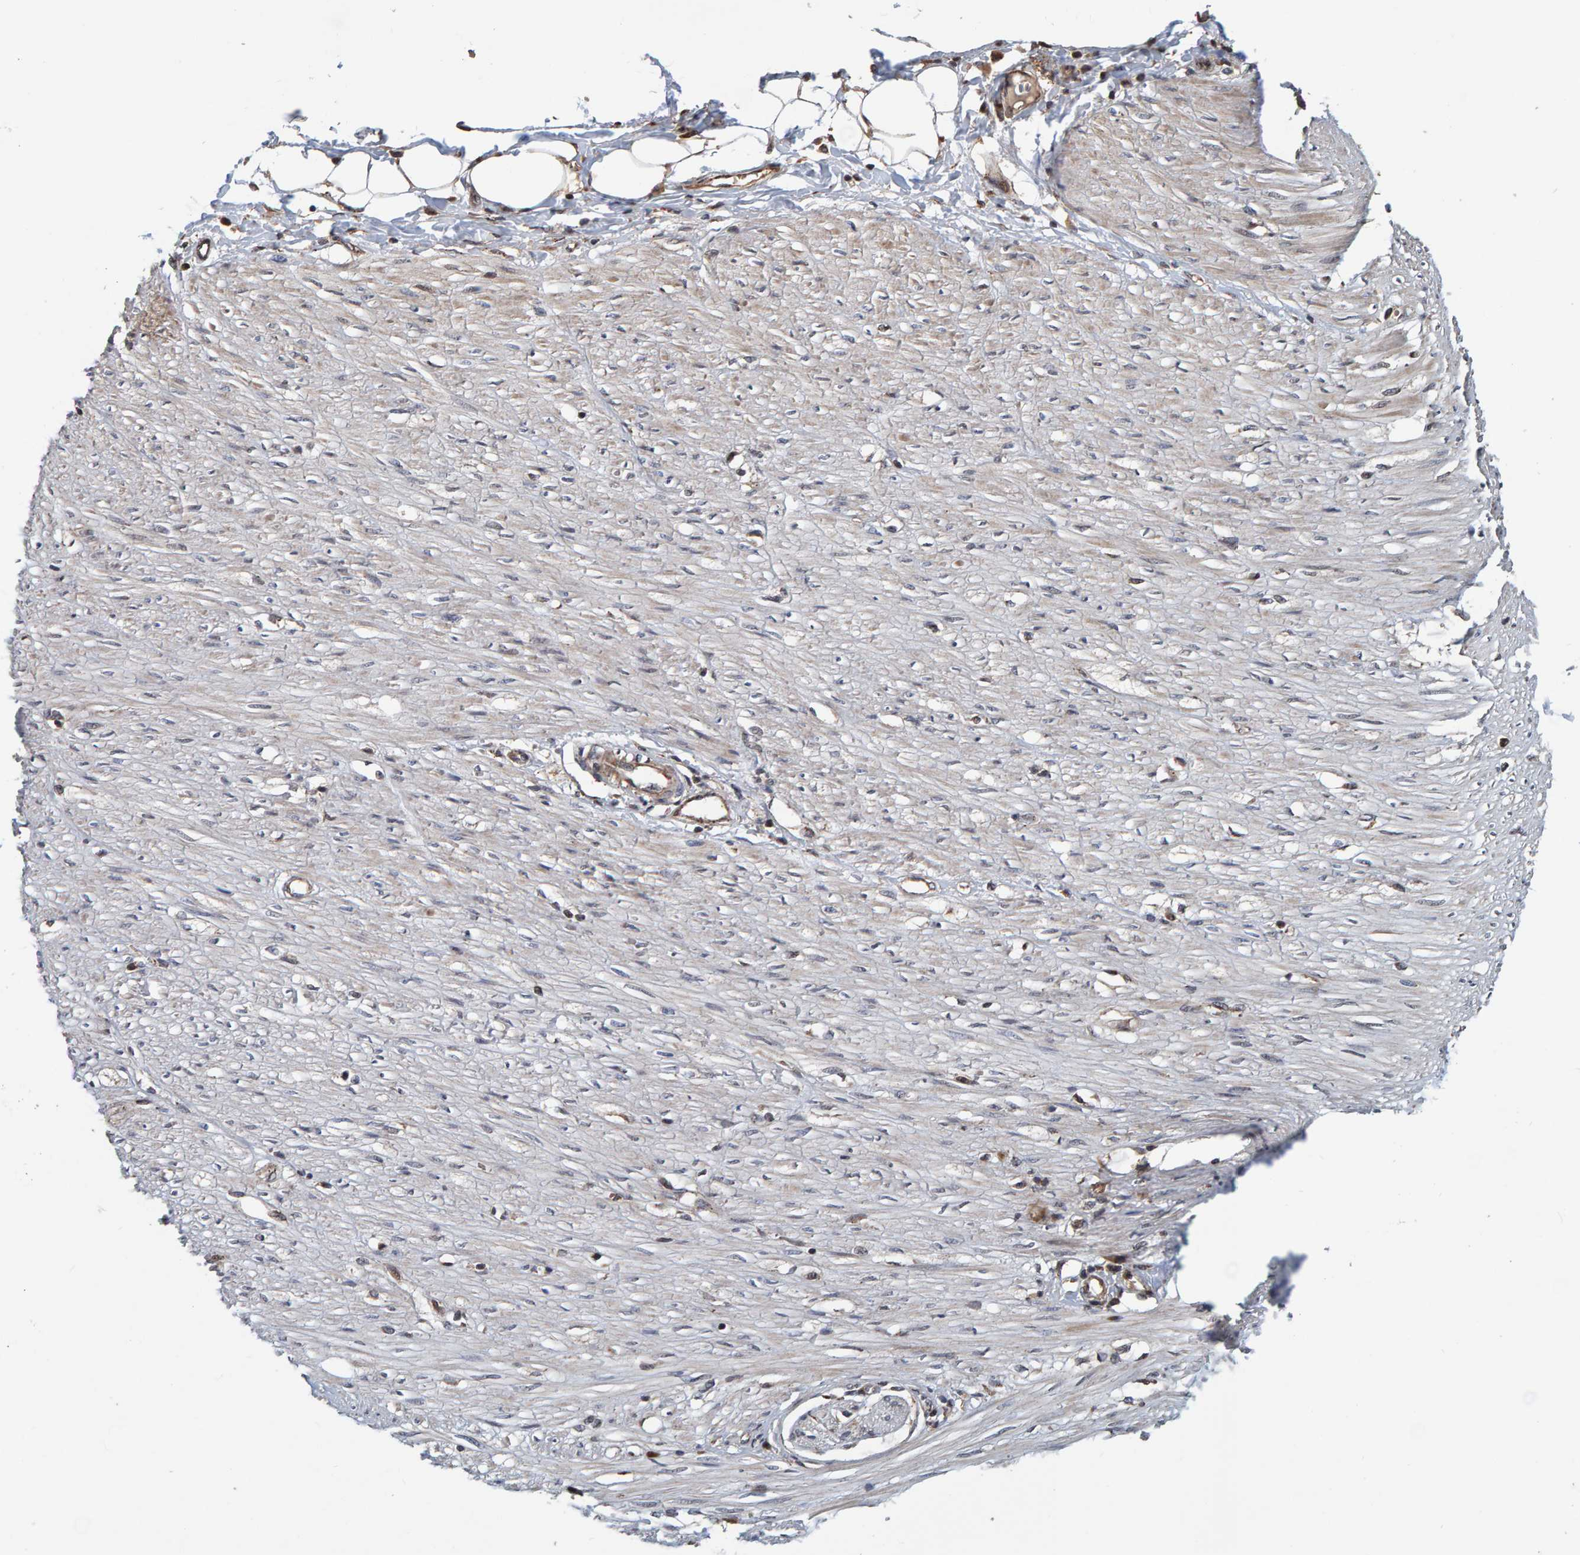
{"staining": {"intensity": "strong", "quantity": ">75%", "location": "cytoplasmic/membranous"}, "tissue": "soft tissue", "cell_type": "Fibroblasts", "image_type": "normal", "snomed": [{"axis": "morphology", "description": "Normal tissue, NOS"}, {"axis": "morphology", "description": "Adenocarcinoma, NOS"}, {"axis": "topography", "description": "Colon"}, {"axis": "topography", "description": "Peripheral nerve tissue"}], "caption": "Soft tissue stained with immunohistochemistry demonstrates strong cytoplasmic/membranous expression in about >75% of fibroblasts. (DAB (3,3'-diaminobenzidine) IHC with brightfield microscopy, high magnification).", "gene": "CCDC25", "patient": {"sex": "male", "age": 14}}